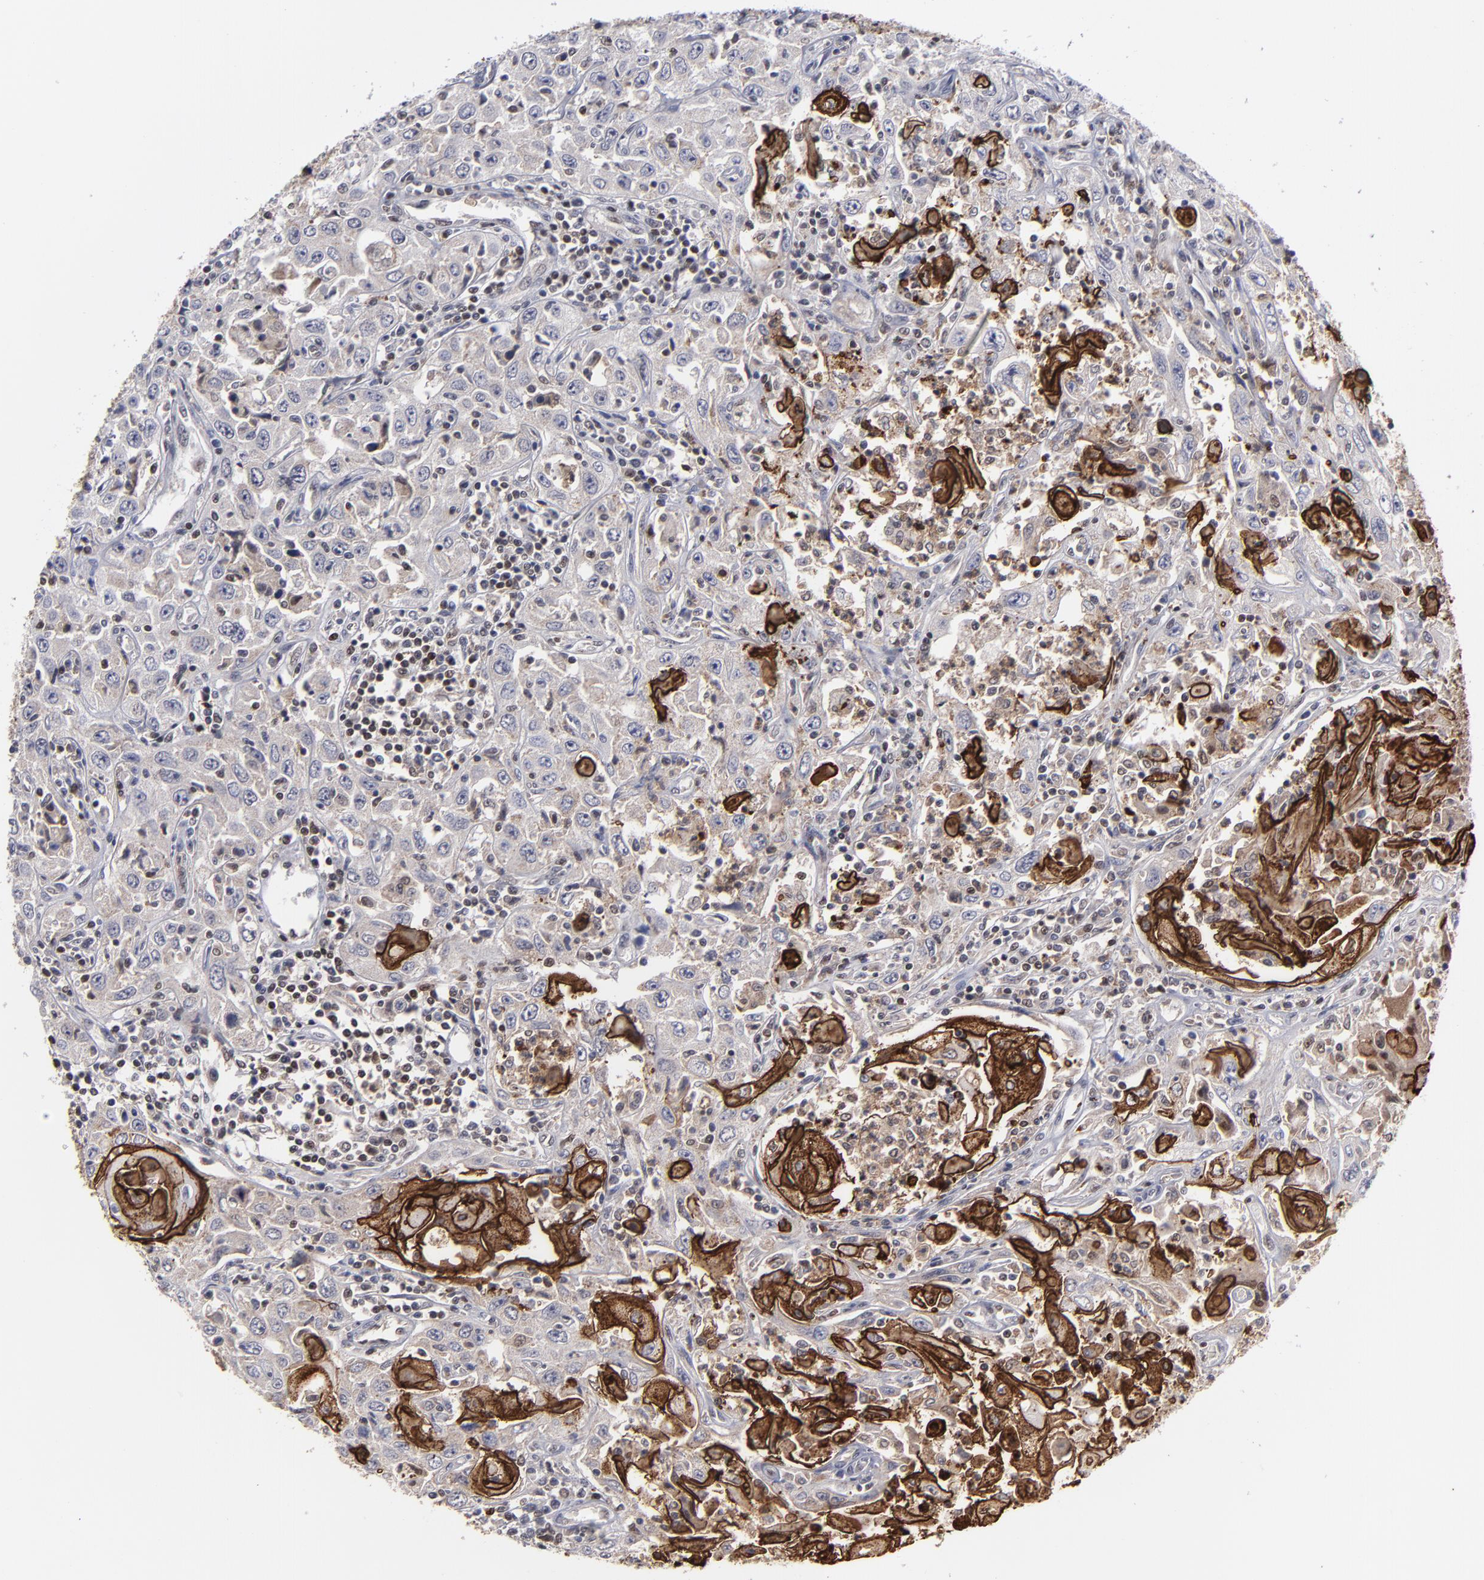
{"staining": {"intensity": "moderate", "quantity": "25%-75%", "location": "cytoplasmic/membranous,nuclear"}, "tissue": "head and neck cancer", "cell_type": "Tumor cells", "image_type": "cancer", "snomed": [{"axis": "morphology", "description": "Squamous cell carcinoma, NOS"}, {"axis": "topography", "description": "Oral tissue"}, {"axis": "topography", "description": "Head-Neck"}], "caption": "The micrograph exhibits staining of squamous cell carcinoma (head and neck), revealing moderate cytoplasmic/membranous and nuclear protein staining (brown color) within tumor cells. Immunohistochemistry stains the protein of interest in brown and the nuclei are stained blue.", "gene": "GSR", "patient": {"sex": "female", "age": 76}}